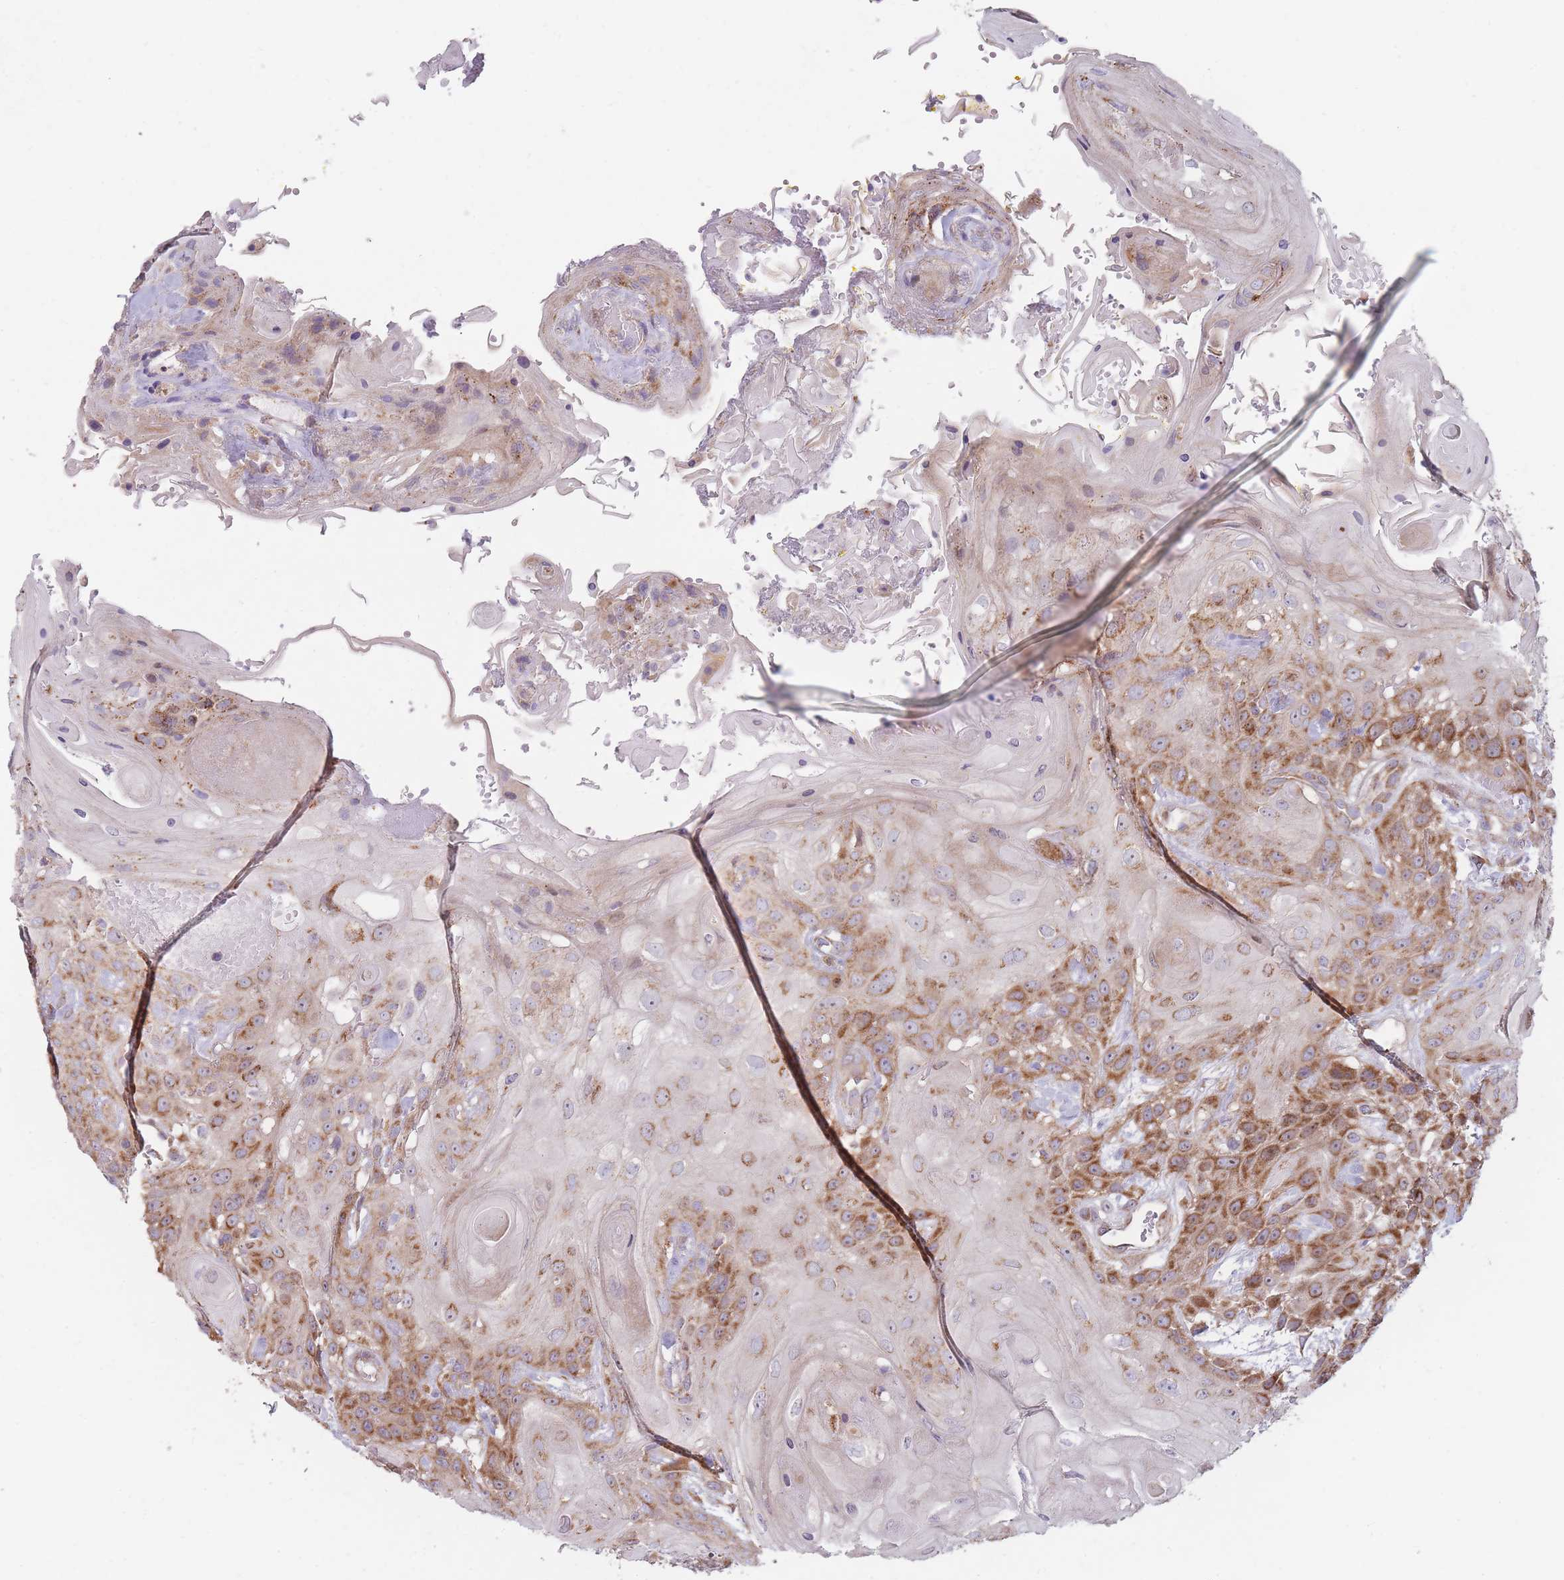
{"staining": {"intensity": "moderate", "quantity": "25%-75%", "location": "cytoplasmic/membranous"}, "tissue": "head and neck cancer", "cell_type": "Tumor cells", "image_type": "cancer", "snomed": [{"axis": "morphology", "description": "Squamous cell carcinoma, NOS"}, {"axis": "topography", "description": "Head-Neck"}], "caption": "Immunohistochemistry of human head and neck squamous cell carcinoma reveals medium levels of moderate cytoplasmic/membranous positivity in about 25%-75% of tumor cells. The protein of interest is shown in brown color, while the nuclei are stained blue.", "gene": "NDUFA9", "patient": {"sex": "female", "age": 43}}